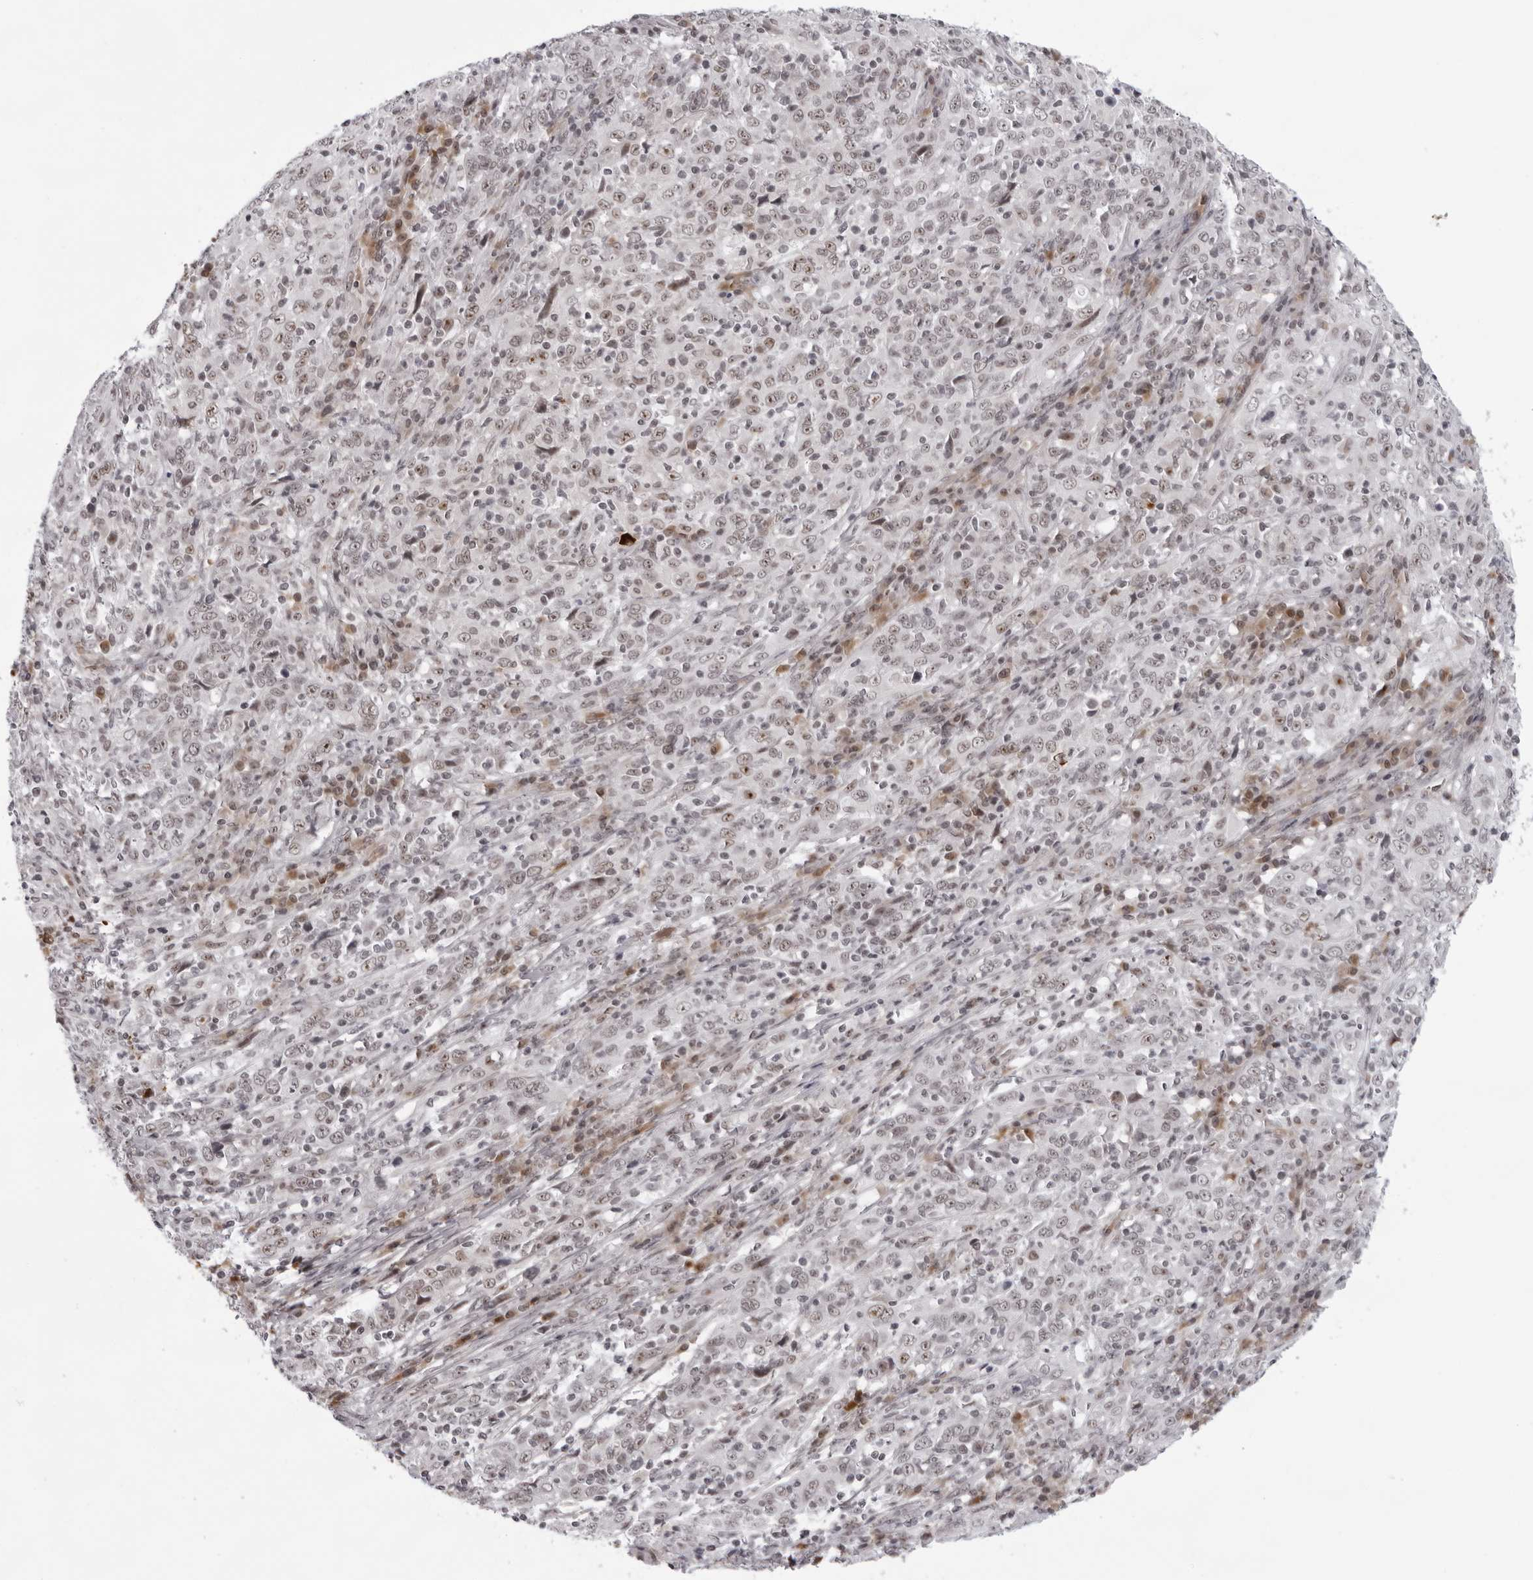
{"staining": {"intensity": "moderate", "quantity": ">75%", "location": "nuclear"}, "tissue": "cervical cancer", "cell_type": "Tumor cells", "image_type": "cancer", "snomed": [{"axis": "morphology", "description": "Squamous cell carcinoma, NOS"}, {"axis": "topography", "description": "Cervix"}], "caption": "Moderate nuclear staining for a protein is present in approximately >75% of tumor cells of cervical squamous cell carcinoma using immunohistochemistry.", "gene": "EXOSC10", "patient": {"sex": "female", "age": 46}}